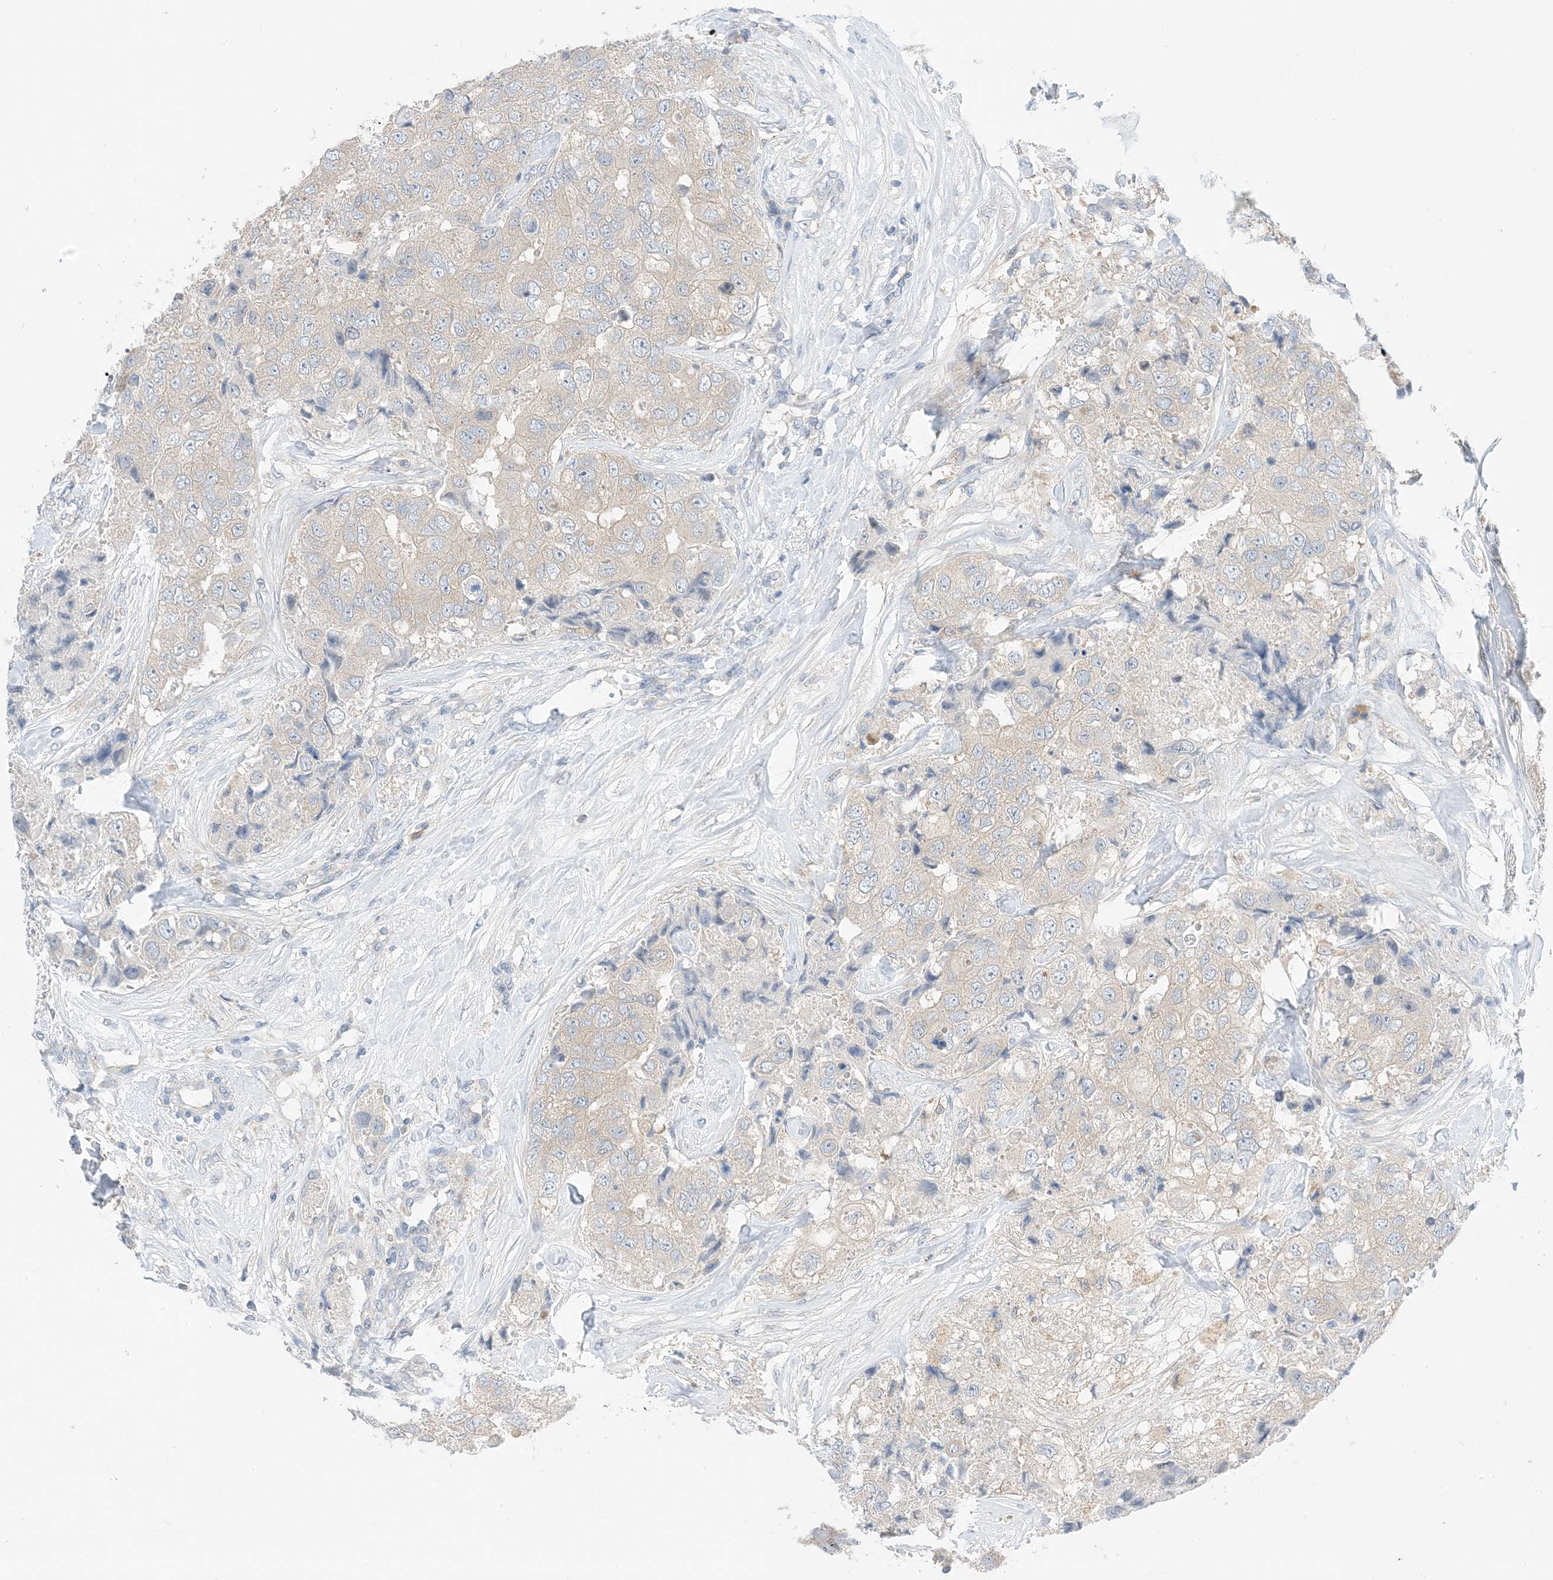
{"staining": {"intensity": "negative", "quantity": "none", "location": "none"}, "tissue": "breast cancer", "cell_type": "Tumor cells", "image_type": "cancer", "snomed": [{"axis": "morphology", "description": "Duct carcinoma"}, {"axis": "topography", "description": "Breast"}], "caption": "Immunohistochemistry histopathology image of breast invasive ductal carcinoma stained for a protein (brown), which reveals no positivity in tumor cells. (Immunohistochemistry, brightfield microscopy, high magnification).", "gene": "KIFBP", "patient": {"sex": "female", "age": 62}}